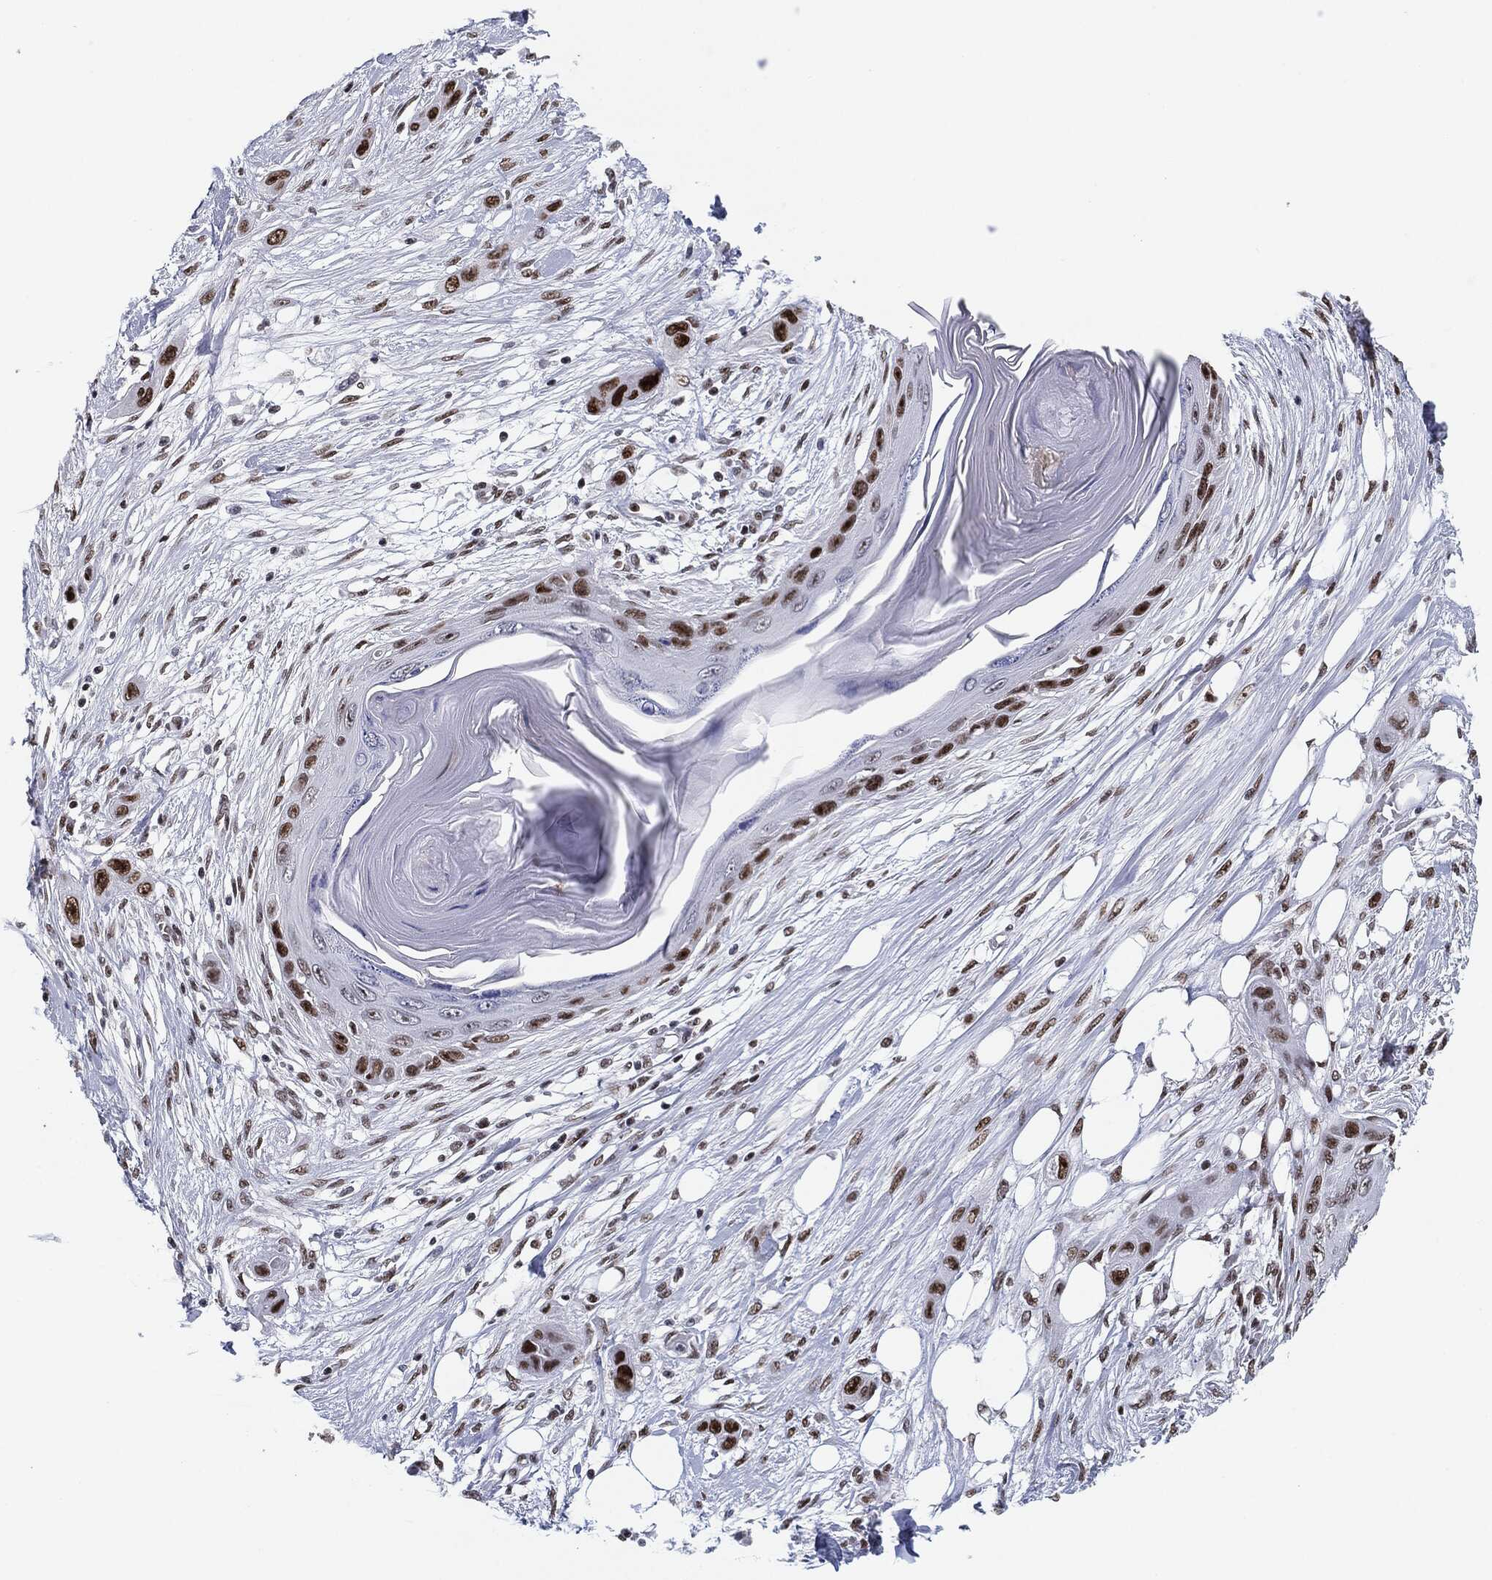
{"staining": {"intensity": "strong", "quantity": "25%-75%", "location": "nuclear"}, "tissue": "skin cancer", "cell_type": "Tumor cells", "image_type": "cancer", "snomed": [{"axis": "morphology", "description": "Squamous cell carcinoma, NOS"}, {"axis": "topography", "description": "Skin"}], "caption": "A brown stain shows strong nuclear positivity of a protein in skin cancer (squamous cell carcinoma) tumor cells. Immunohistochemistry stains the protein of interest in brown and the nuclei are stained blue.", "gene": "MDC1", "patient": {"sex": "male", "age": 79}}